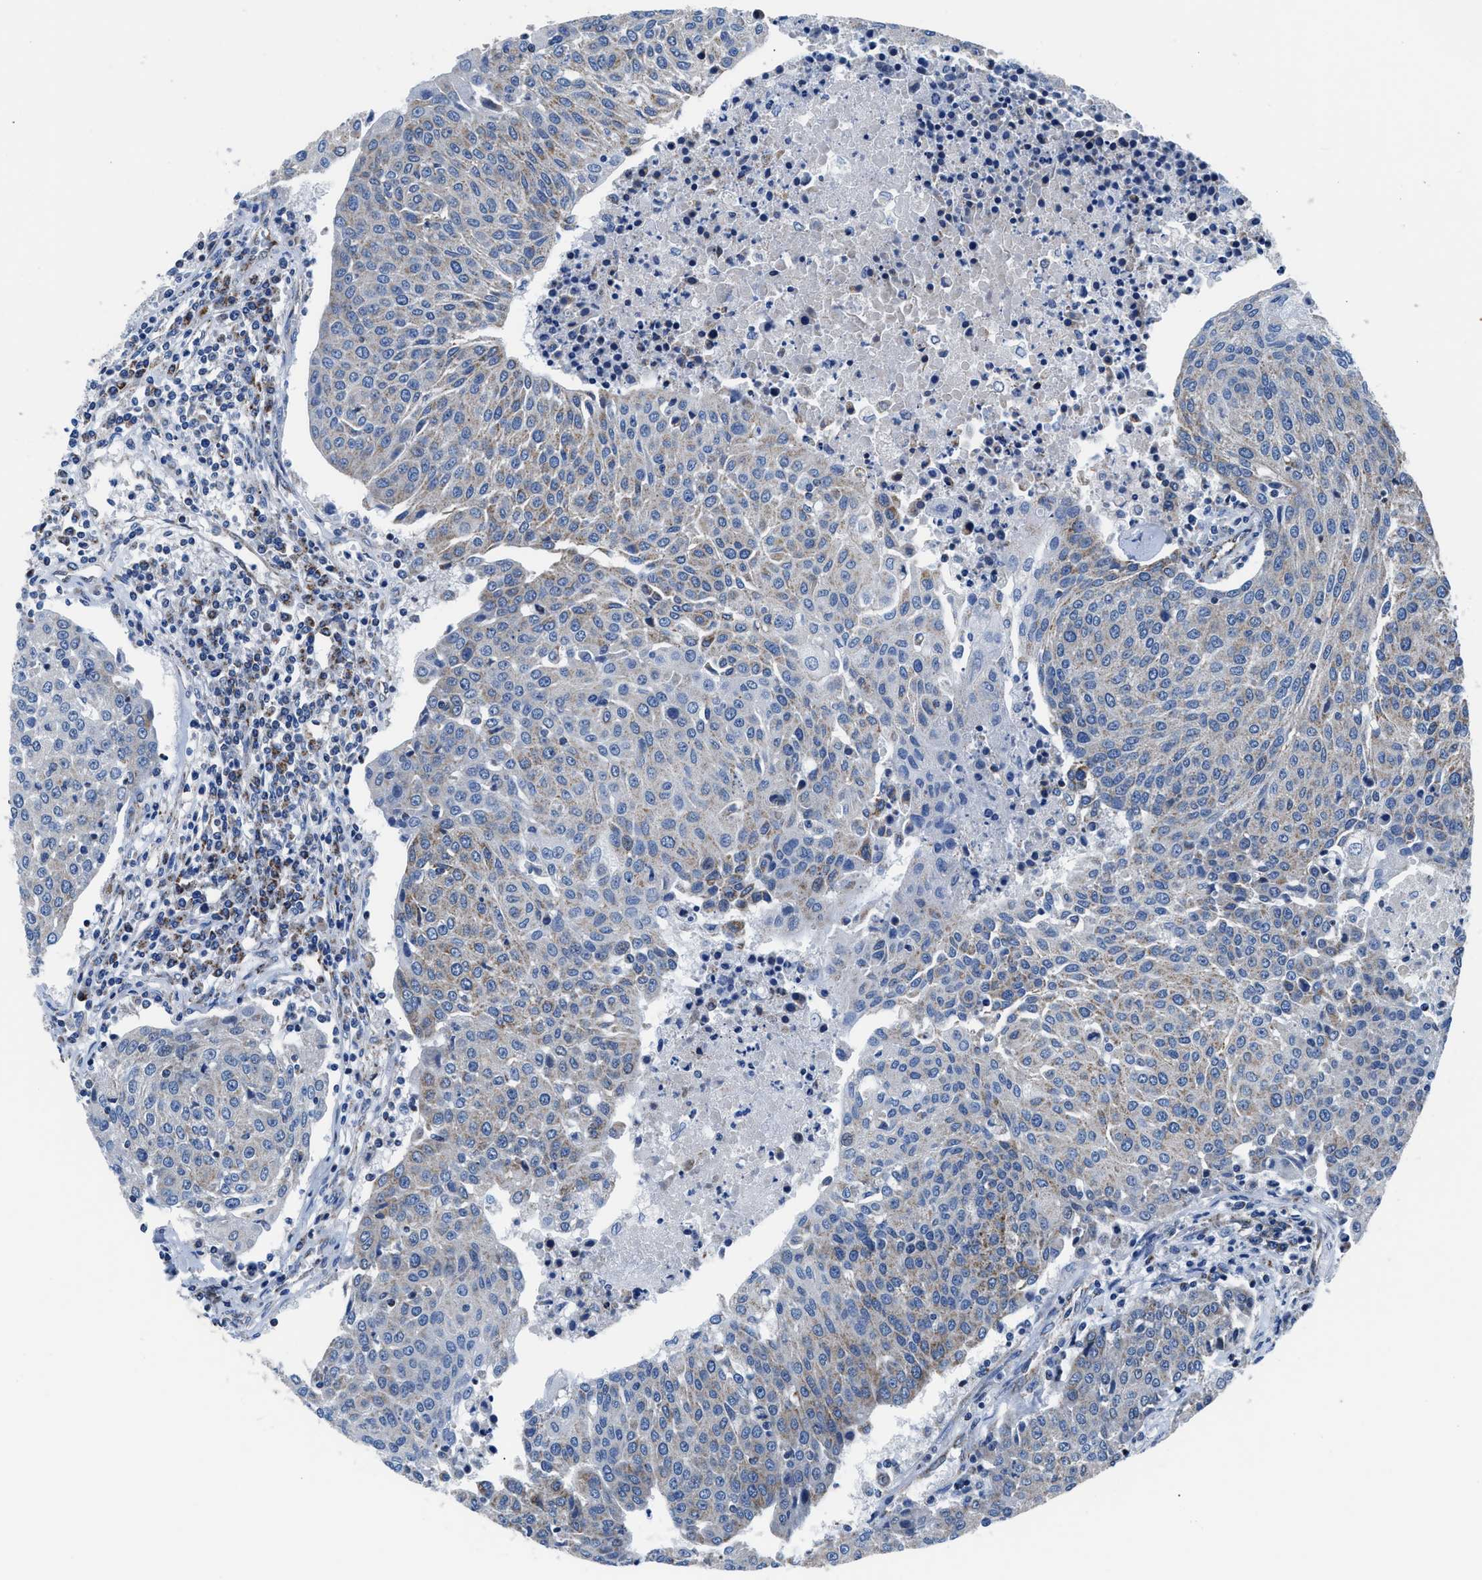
{"staining": {"intensity": "weak", "quantity": "25%-75%", "location": "cytoplasmic/membranous"}, "tissue": "urothelial cancer", "cell_type": "Tumor cells", "image_type": "cancer", "snomed": [{"axis": "morphology", "description": "Urothelial carcinoma, High grade"}, {"axis": "topography", "description": "Urinary bladder"}], "caption": "A micrograph showing weak cytoplasmic/membranous staining in about 25%-75% of tumor cells in urothelial cancer, as visualized by brown immunohistochemical staining.", "gene": "LMO2", "patient": {"sex": "female", "age": 85}}